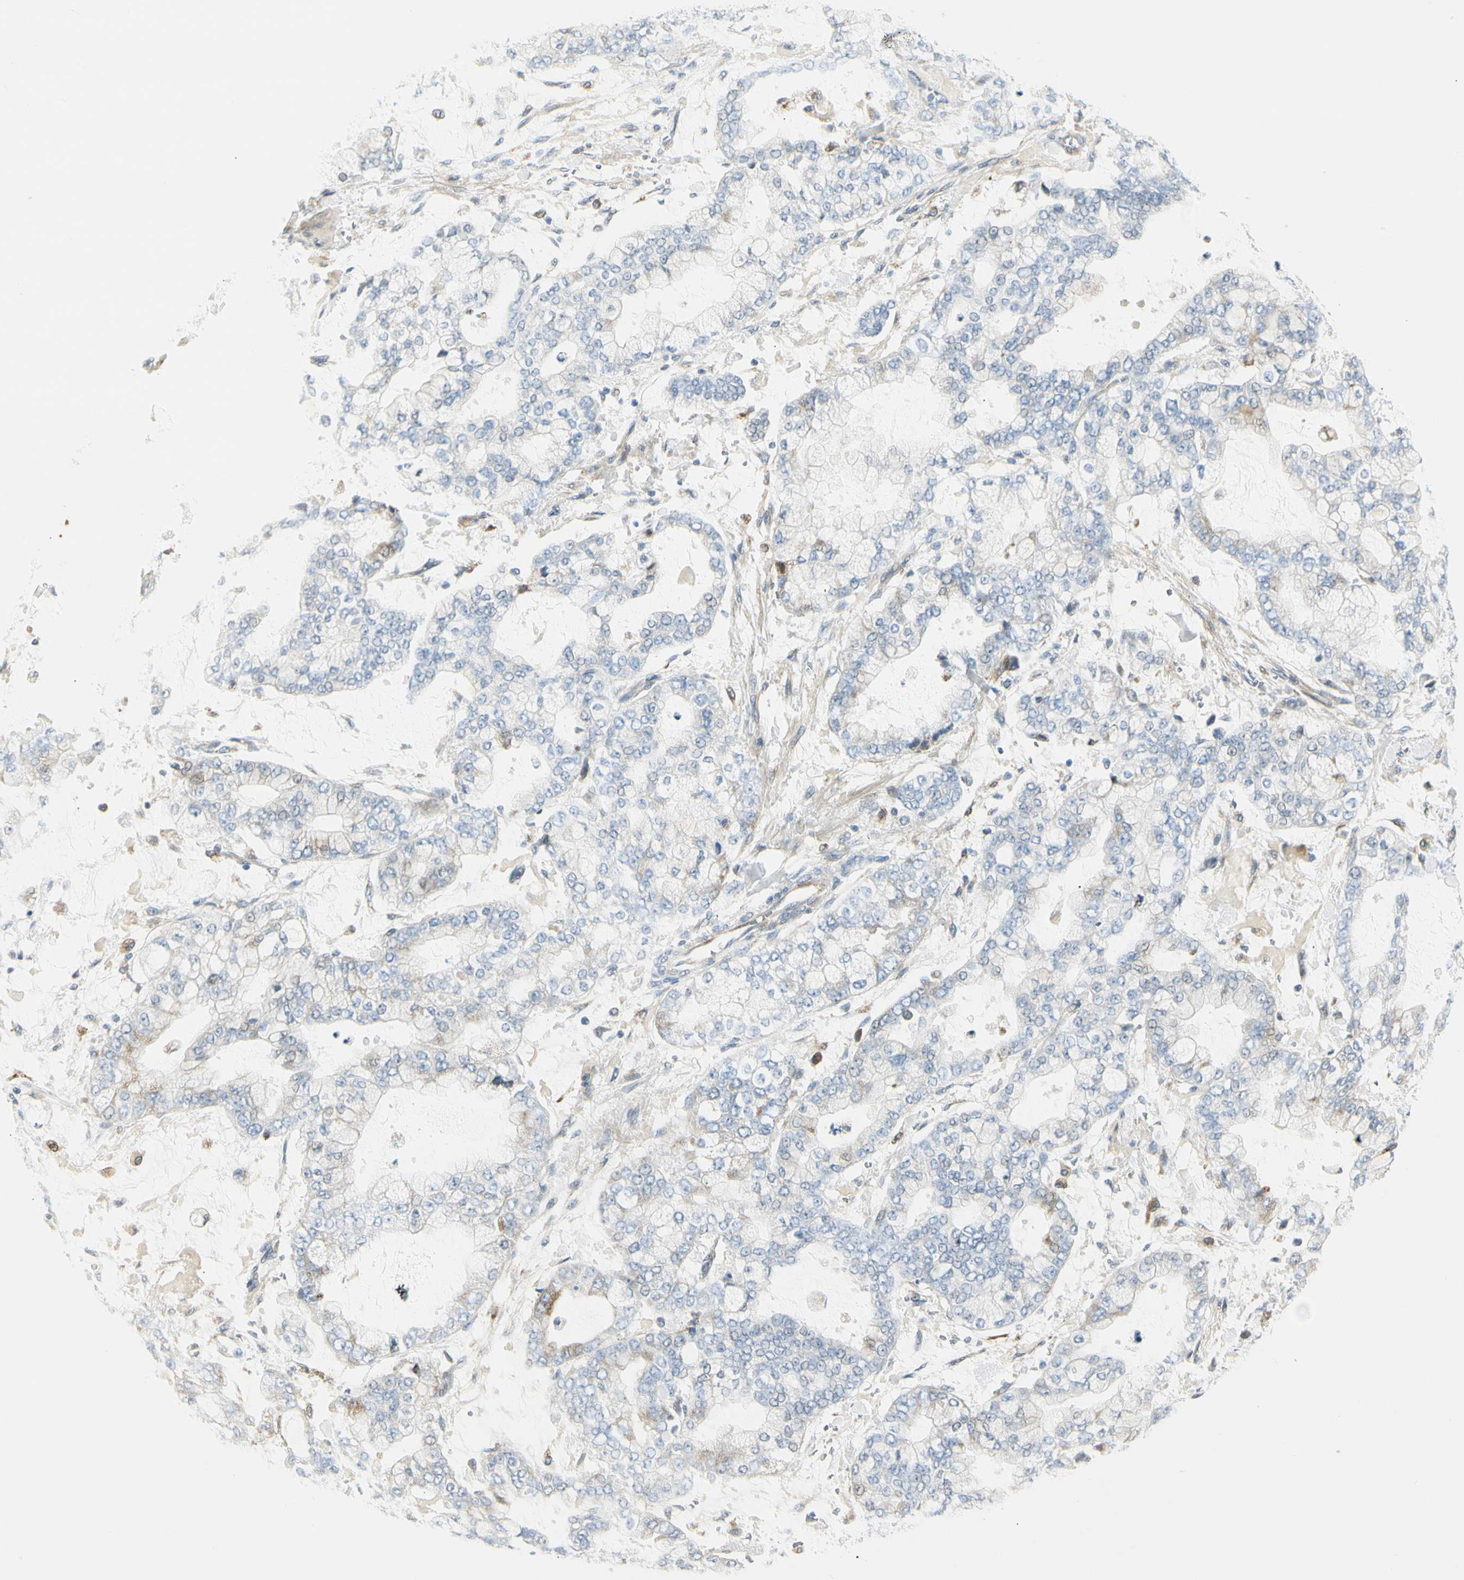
{"staining": {"intensity": "negative", "quantity": "none", "location": "none"}, "tissue": "stomach cancer", "cell_type": "Tumor cells", "image_type": "cancer", "snomed": [{"axis": "morphology", "description": "Normal tissue, NOS"}, {"axis": "morphology", "description": "Adenocarcinoma, NOS"}, {"axis": "topography", "description": "Stomach, upper"}, {"axis": "topography", "description": "Stomach"}], "caption": "An IHC photomicrograph of stomach adenocarcinoma is shown. There is no staining in tumor cells of stomach adenocarcinoma.", "gene": "TNFSF11", "patient": {"sex": "male", "age": 76}}